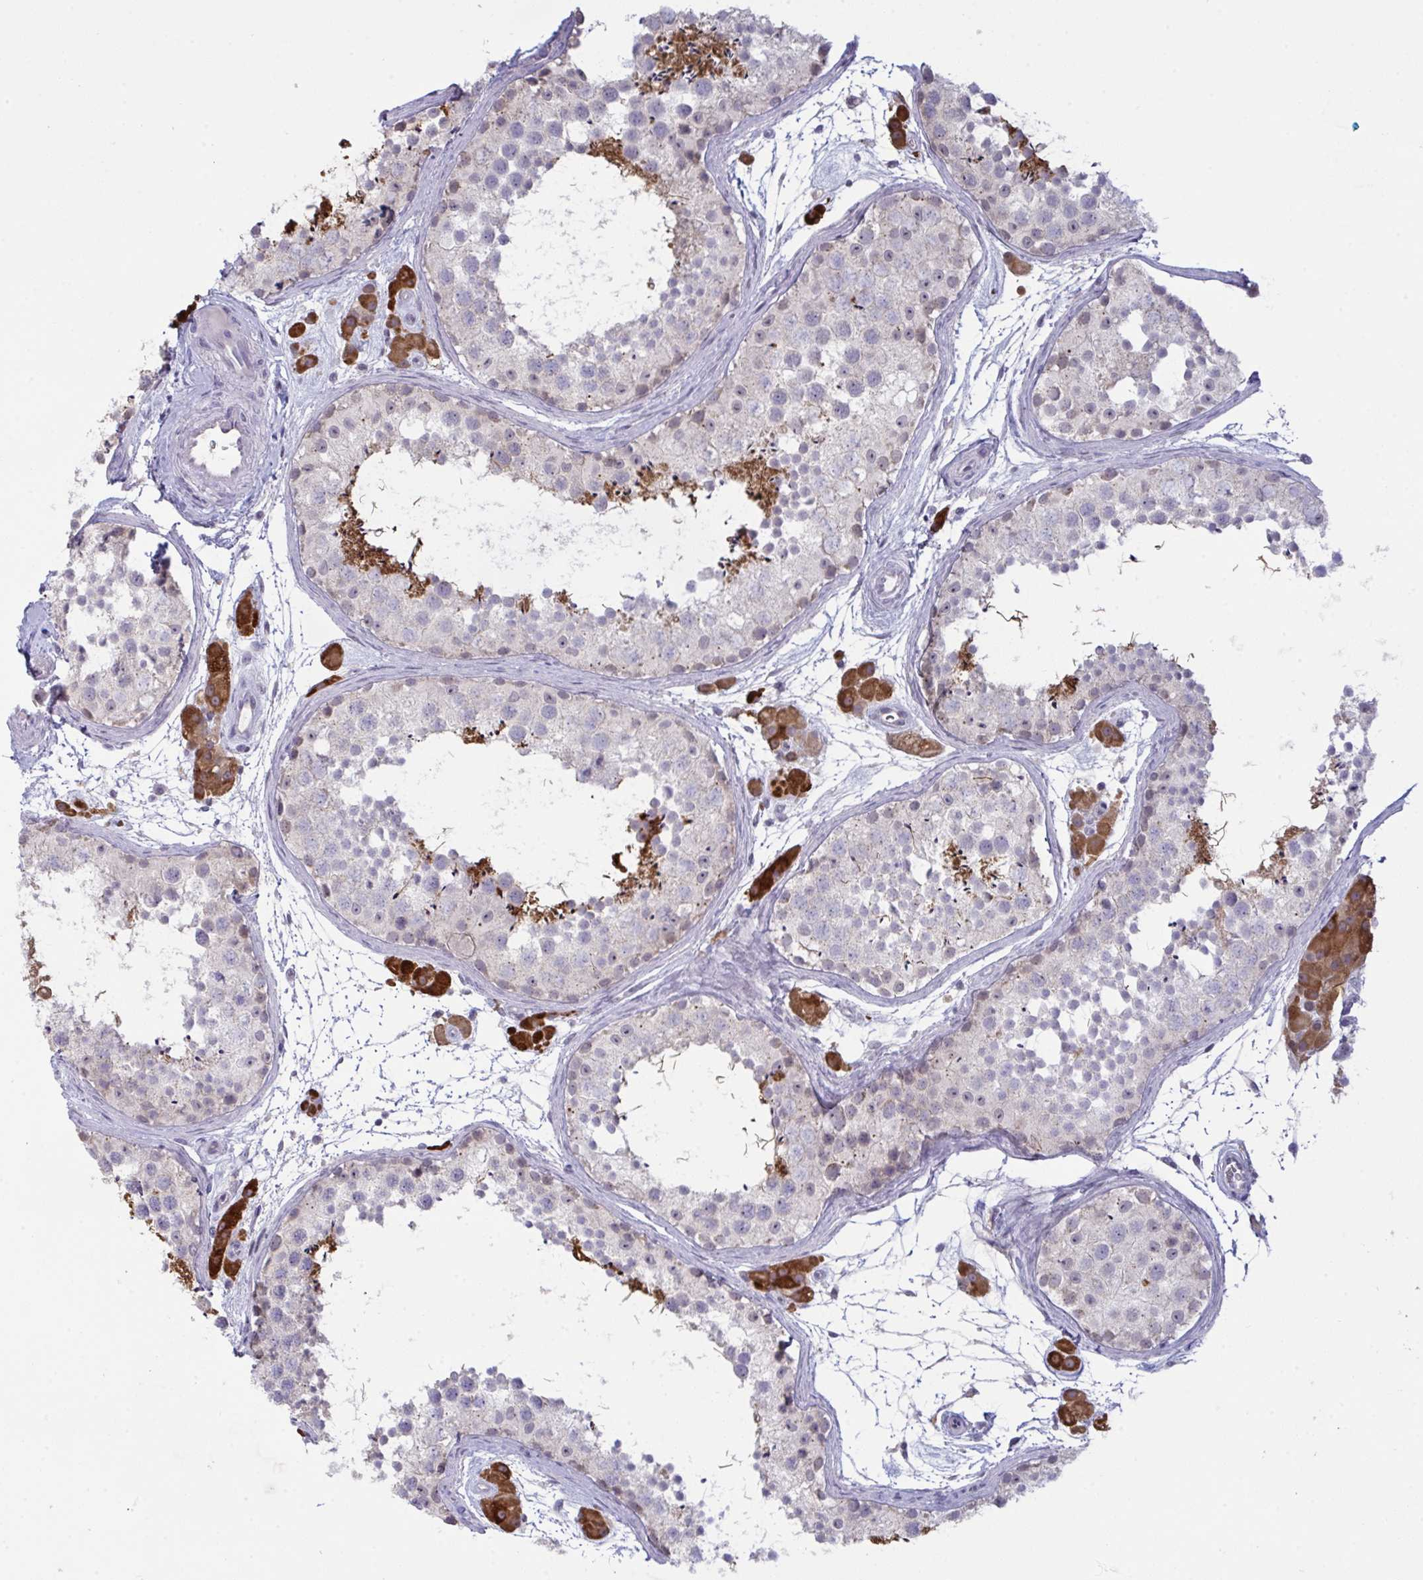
{"staining": {"intensity": "strong", "quantity": "<25%", "location": "cytoplasmic/membranous"}, "tissue": "testis", "cell_type": "Cells in seminiferous ducts", "image_type": "normal", "snomed": [{"axis": "morphology", "description": "Normal tissue, NOS"}, {"axis": "topography", "description": "Testis"}], "caption": "Human testis stained with a brown dye reveals strong cytoplasmic/membranous positive staining in about <25% of cells in seminiferous ducts.", "gene": "ZNF784", "patient": {"sex": "male", "age": 41}}